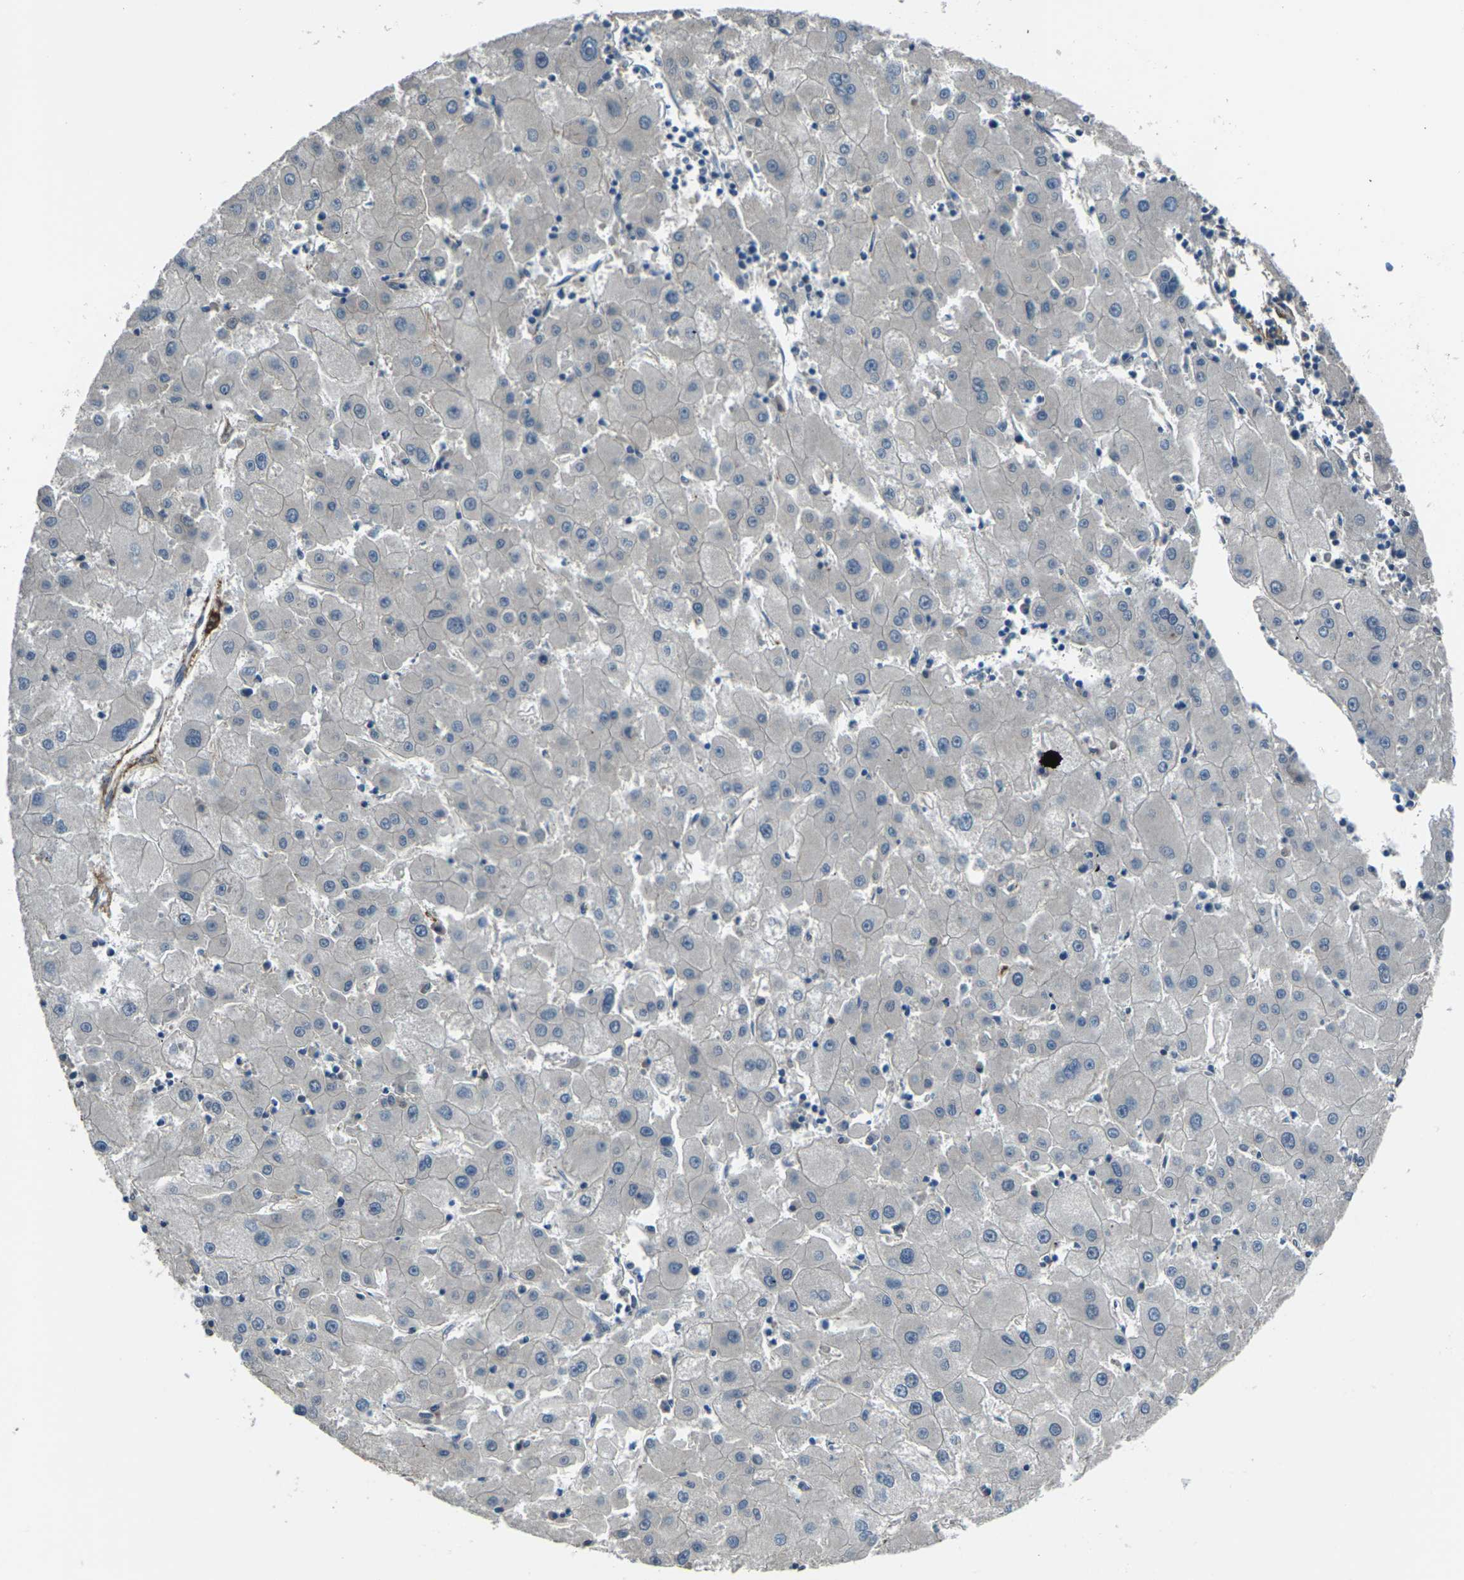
{"staining": {"intensity": "moderate", "quantity": "25%-75%", "location": "cytoplasmic/membranous"}, "tissue": "liver cancer", "cell_type": "Tumor cells", "image_type": "cancer", "snomed": [{"axis": "morphology", "description": "Carcinoma, Hepatocellular, NOS"}, {"axis": "topography", "description": "Liver"}], "caption": "Immunohistochemical staining of liver hepatocellular carcinoma reveals medium levels of moderate cytoplasmic/membranous protein positivity in approximately 25%-75% of tumor cells. (DAB IHC, brown staining for protein, blue staining for nuclei).", "gene": "GRAMD1C", "patient": {"sex": "male", "age": 72}}